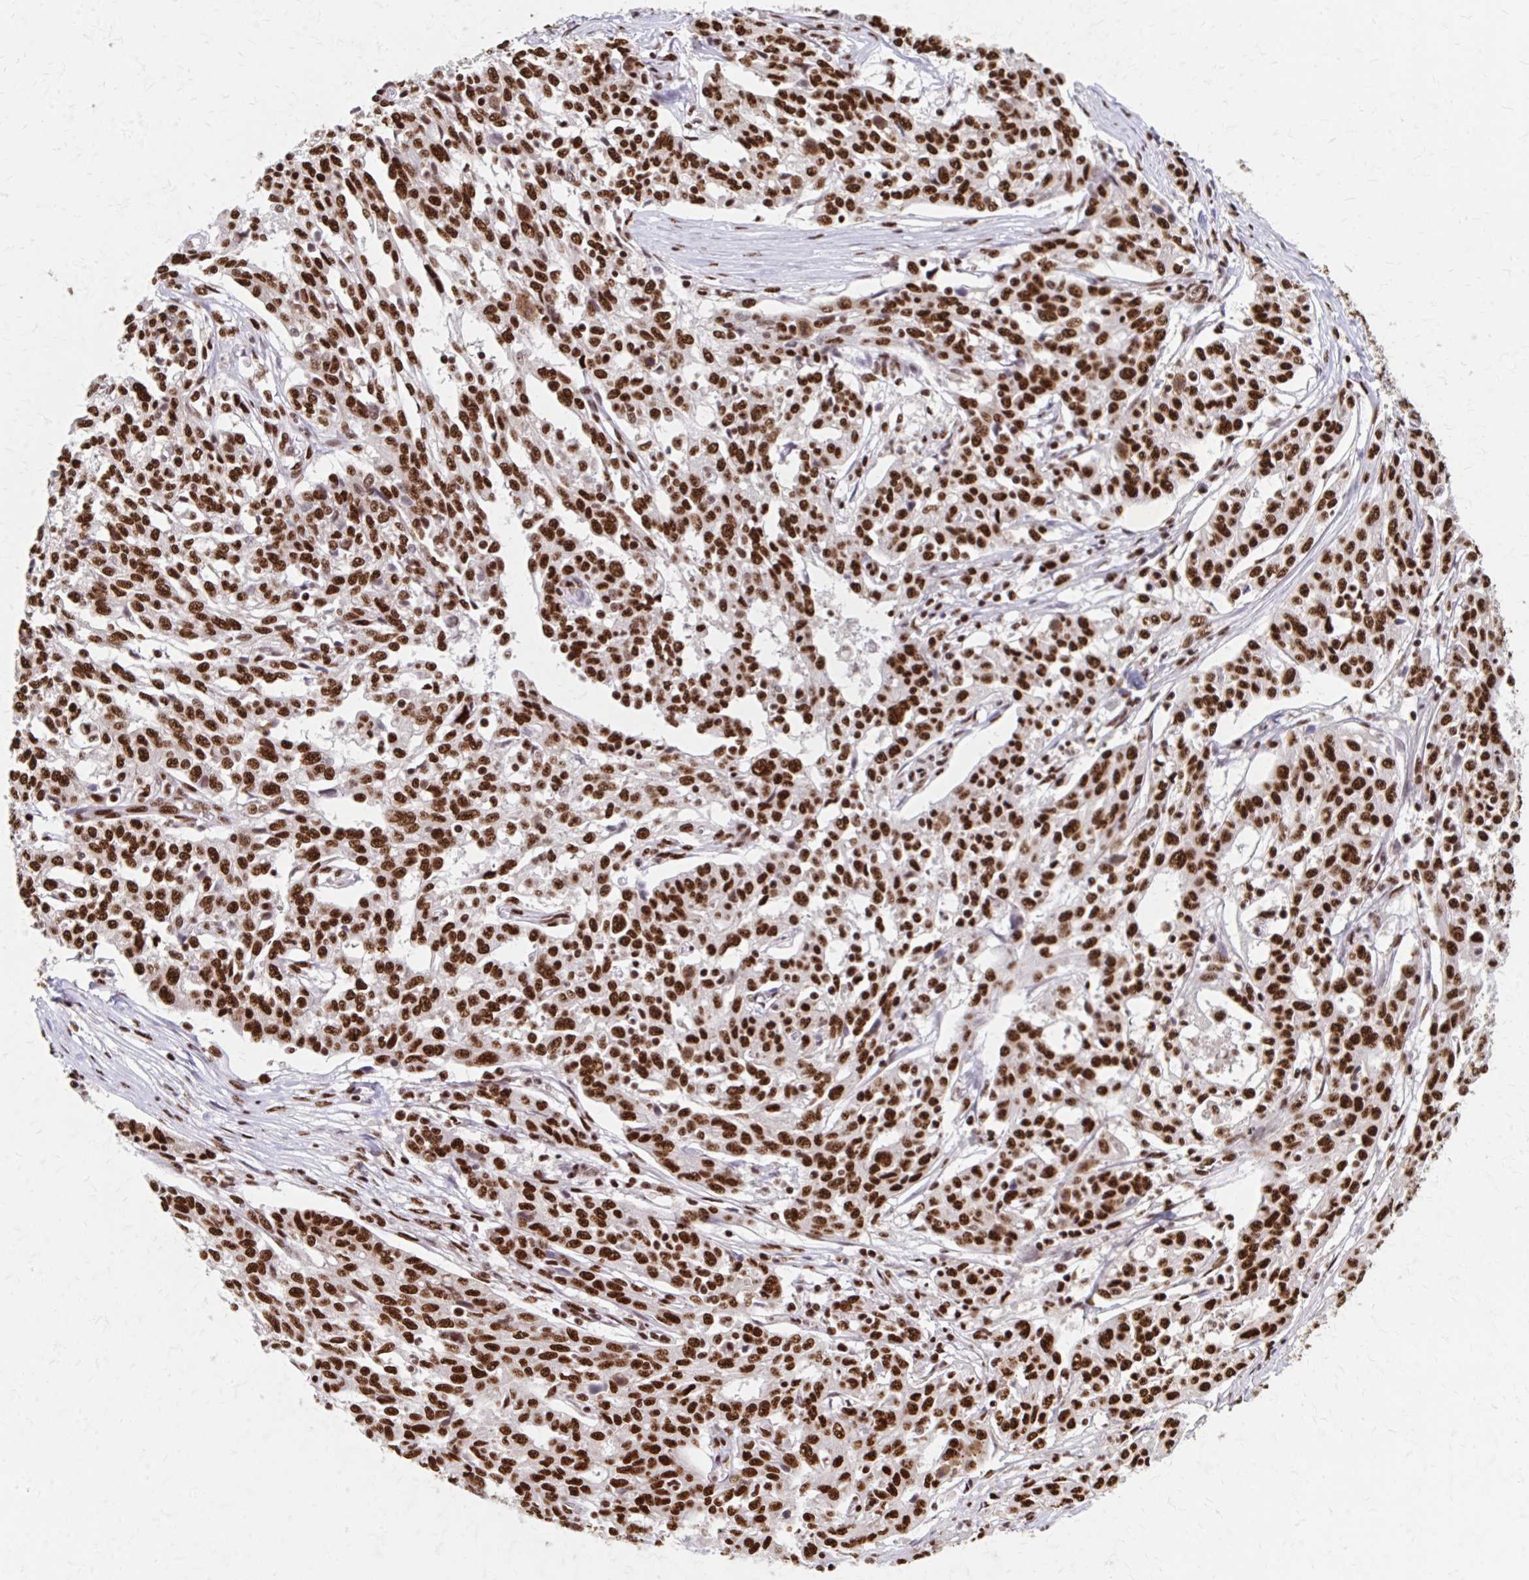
{"staining": {"intensity": "strong", "quantity": ">75%", "location": "nuclear"}, "tissue": "ovarian cancer", "cell_type": "Tumor cells", "image_type": "cancer", "snomed": [{"axis": "morphology", "description": "Cystadenocarcinoma, serous, NOS"}, {"axis": "topography", "description": "Ovary"}], "caption": "Protein expression analysis of ovarian cancer (serous cystadenocarcinoma) displays strong nuclear expression in about >75% of tumor cells.", "gene": "CNKSR3", "patient": {"sex": "female", "age": 67}}